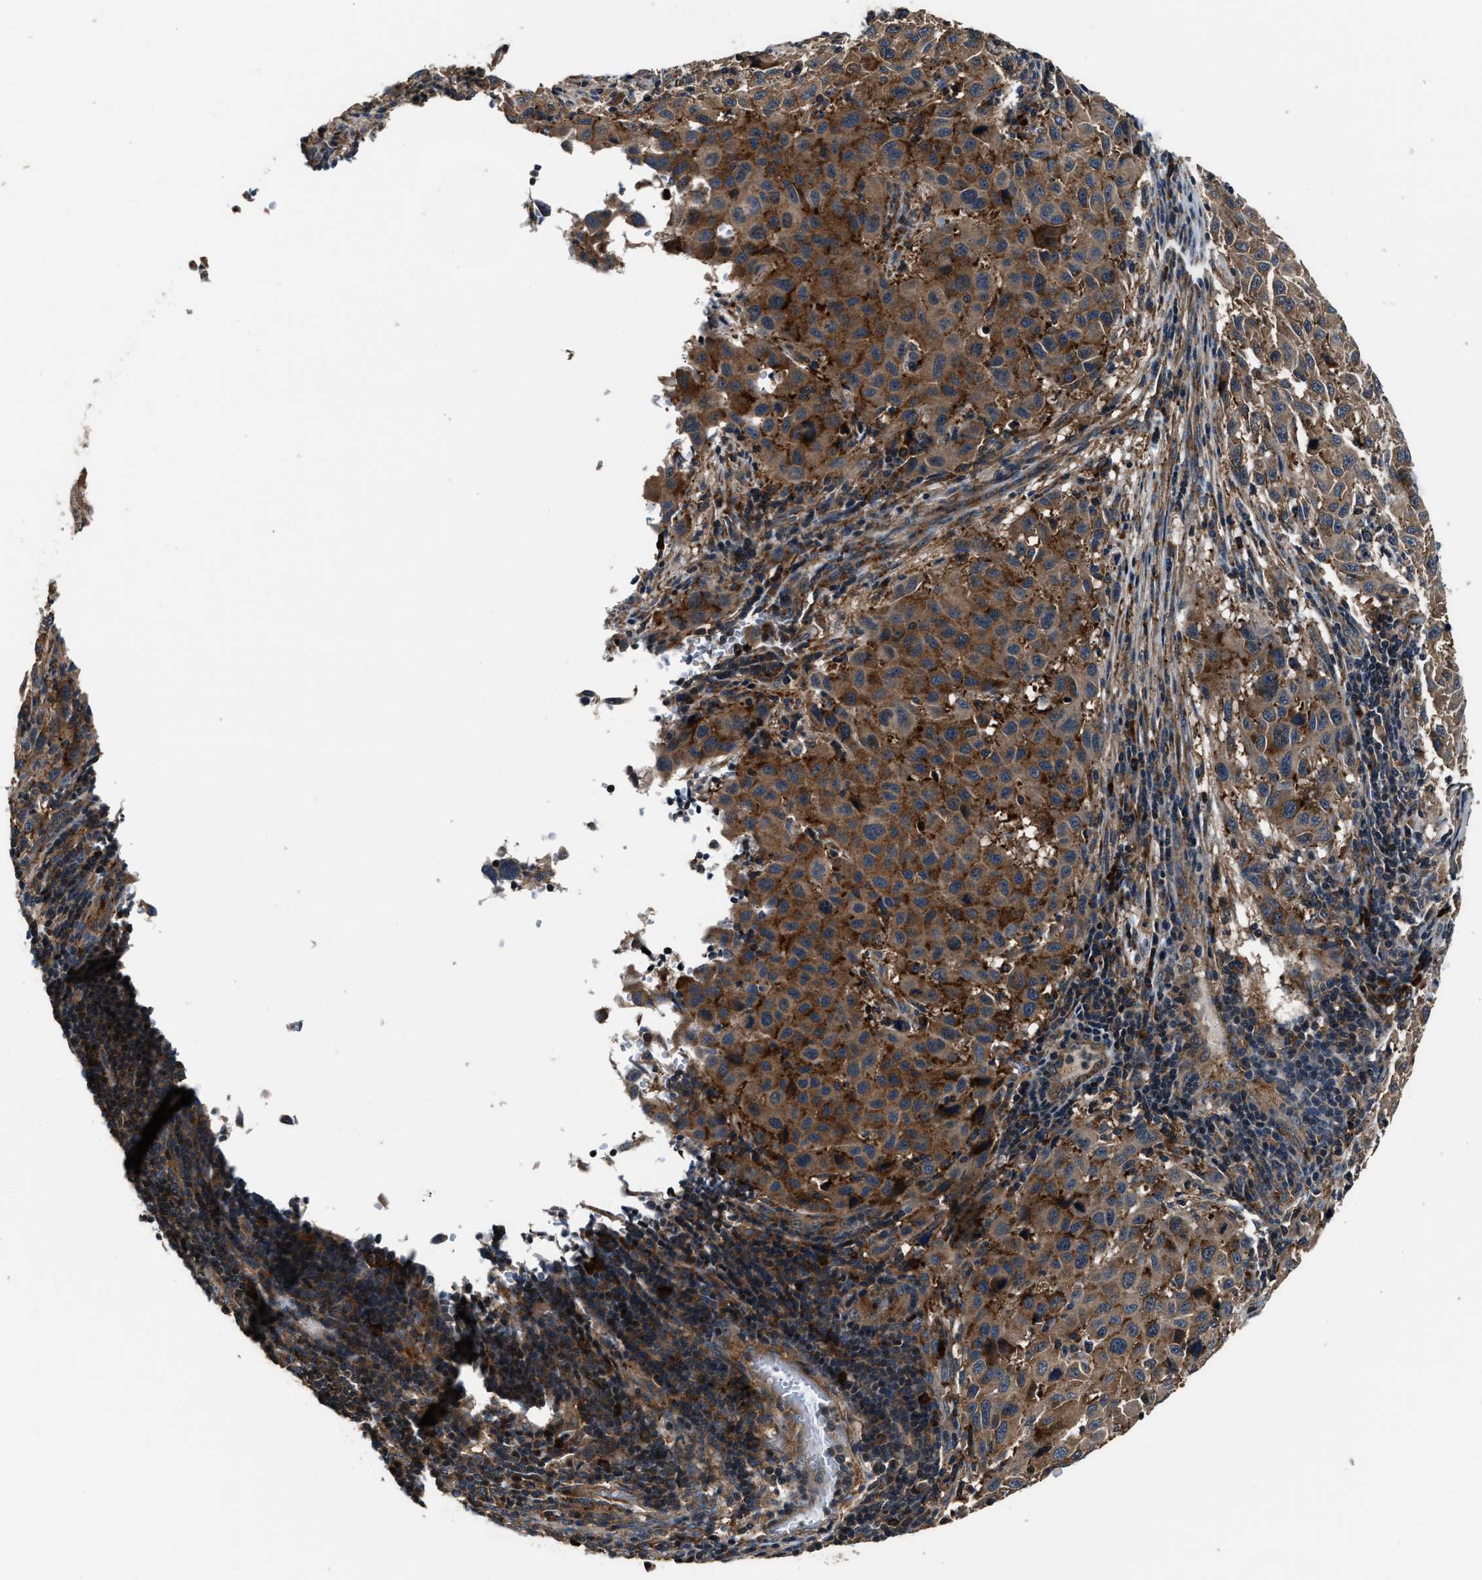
{"staining": {"intensity": "moderate", "quantity": ">75%", "location": "cytoplasmic/membranous"}, "tissue": "melanoma", "cell_type": "Tumor cells", "image_type": "cancer", "snomed": [{"axis": "morphology", "description": "Malignant melanoma, Metastatic site"}, {"axis": "topography", "description": "Lymph node"}], "caption": "A photomicrograph of human melanoma stained for a protein demonstrates moderate cytoplasmic/membranous brown staining in tumor cells. The protein is shown in brown color, while the nuclei are stained blue.", "gene": "IMPDH2", "patient": {"sex": "male", "age": 61}}